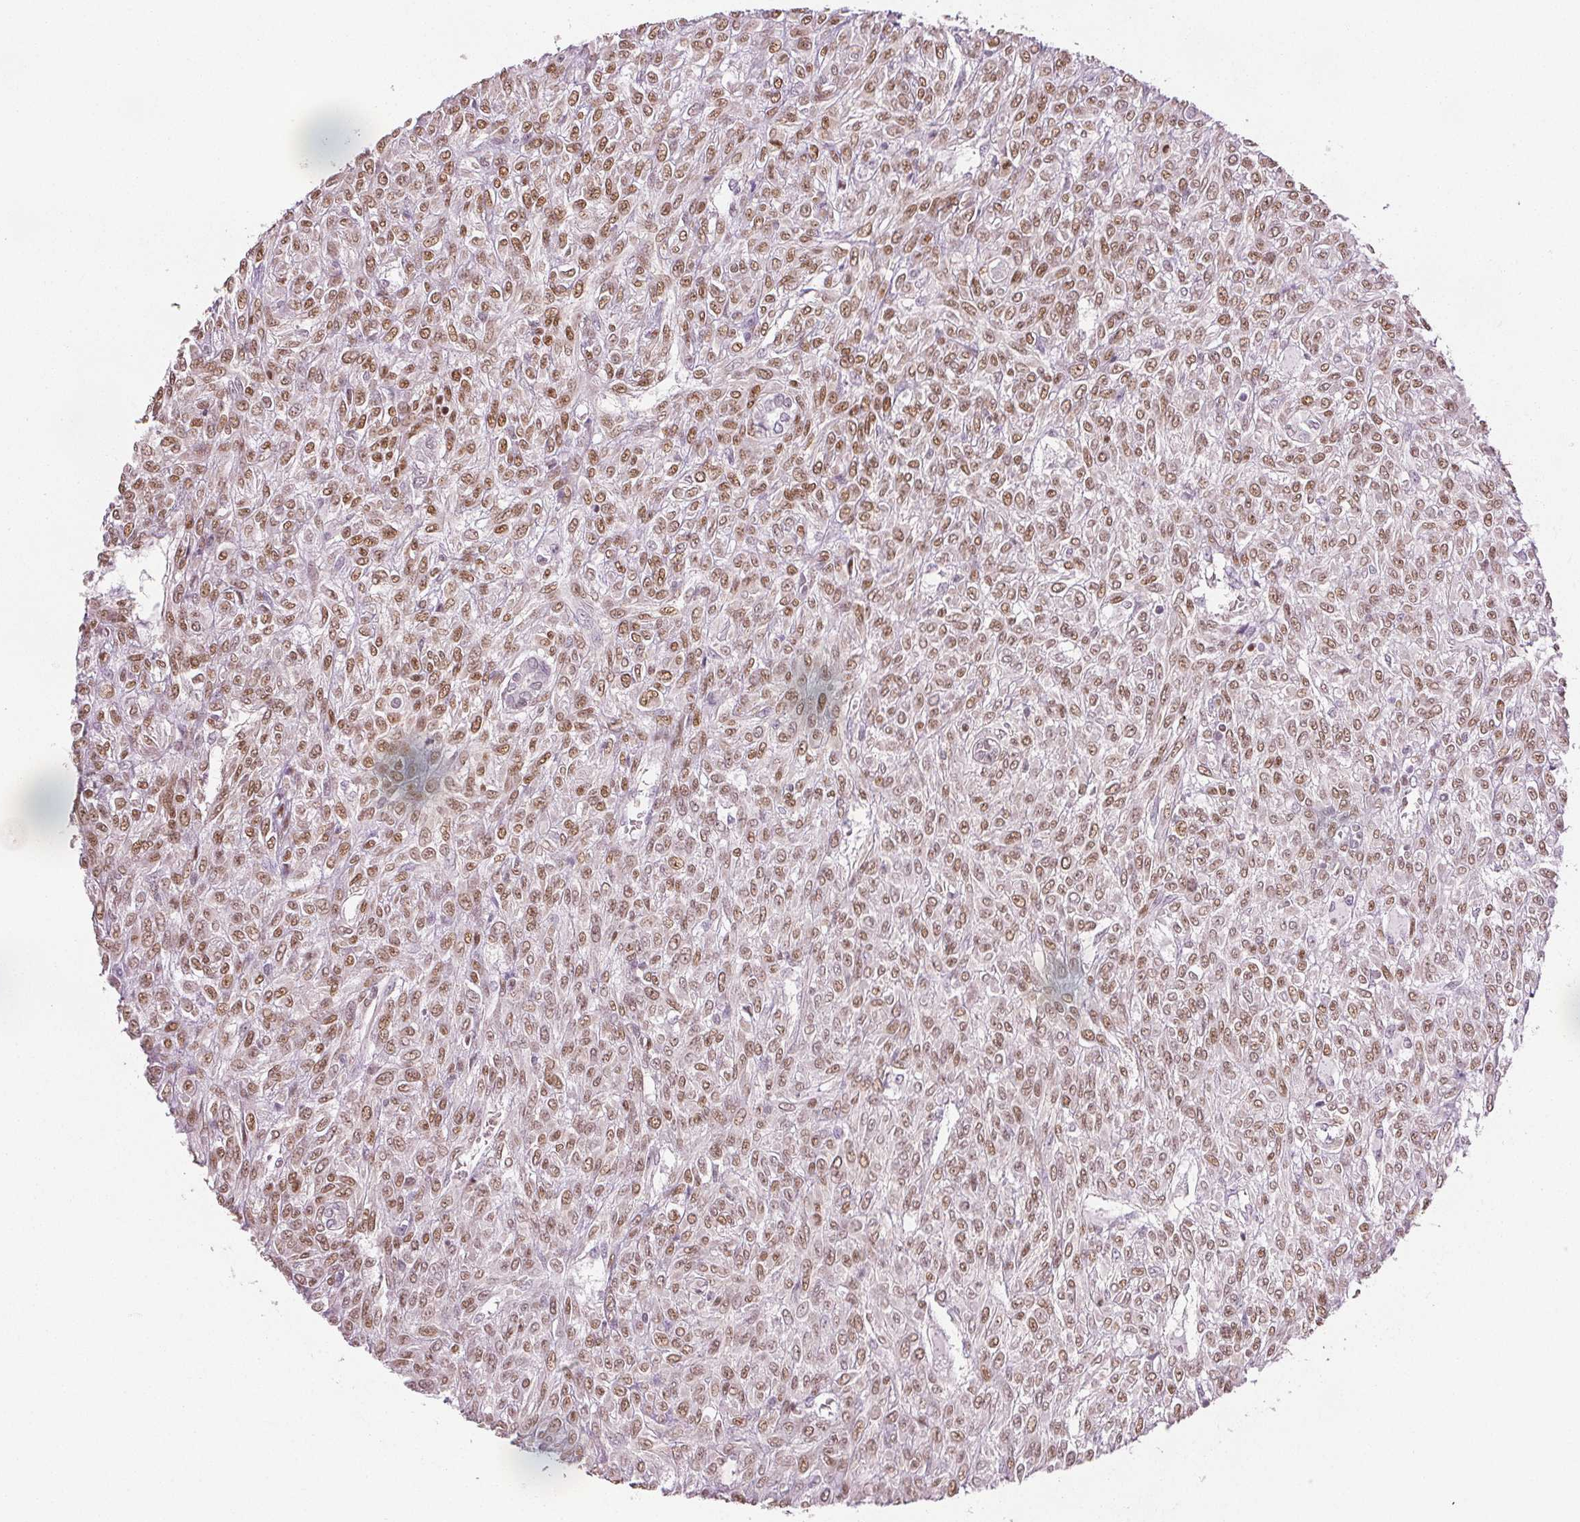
{"staining": {"intensity": "moderate", "quantity": ">75%", "location": "nuclear"}, "tissue": "renal cancer", "cell_type": "Tumor cells", "image_type": "cancer", "snomed": [{"axis": "morphology", "description": "Adenocarcinoma, NOS"}, {"axis": "topography", "description": "Kidney"}], "caption": "Adenocarcinoma (renal) stained with immunohistochemistry shows moderate nuclear expression in about >75% of tumor cells.", "gene": "RUNX2", "patient": {"sex": "male", "age": 58}}